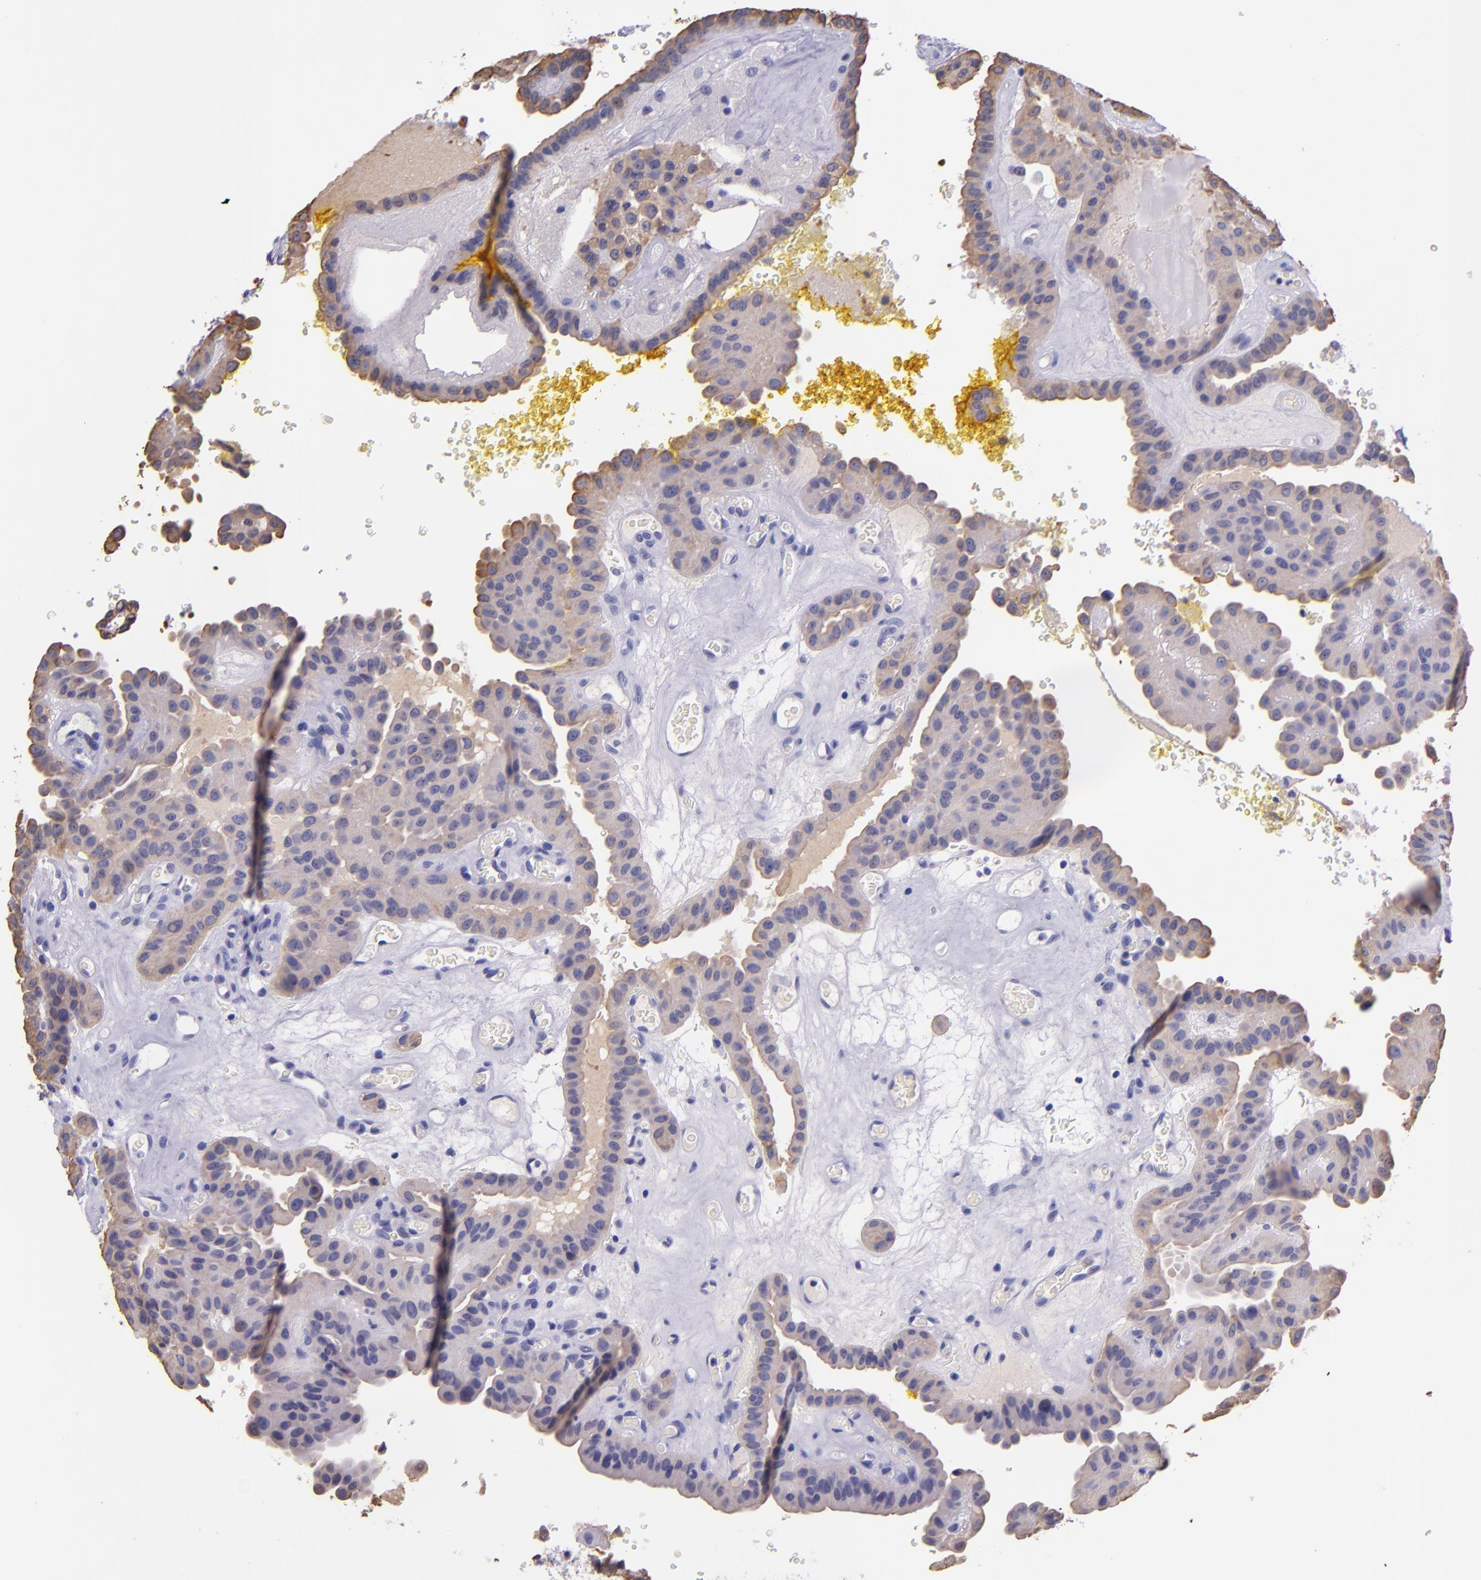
{"staining": {"intensity": "moderate", "quantity": ">75%", "location": "cytoplasmic/membranous"}, "tissue": "thyroid cancer", "cell_type": "Tumor cells", "image_type": "cancer", "snomed": [{"axis": "morphology", "description": "Papillary adenocarcinoma, NOS"}, {"axis": "topography", "description": "Thyroid gland"}], "caption": "Brown immunohistochemical staining in thyroid cancer exhibits moderate cytoplasmic/membranous expression in approximately >75% of tumor cells.", "gene": "KRT4", "patient": {"sex": "male", "age": 87}}